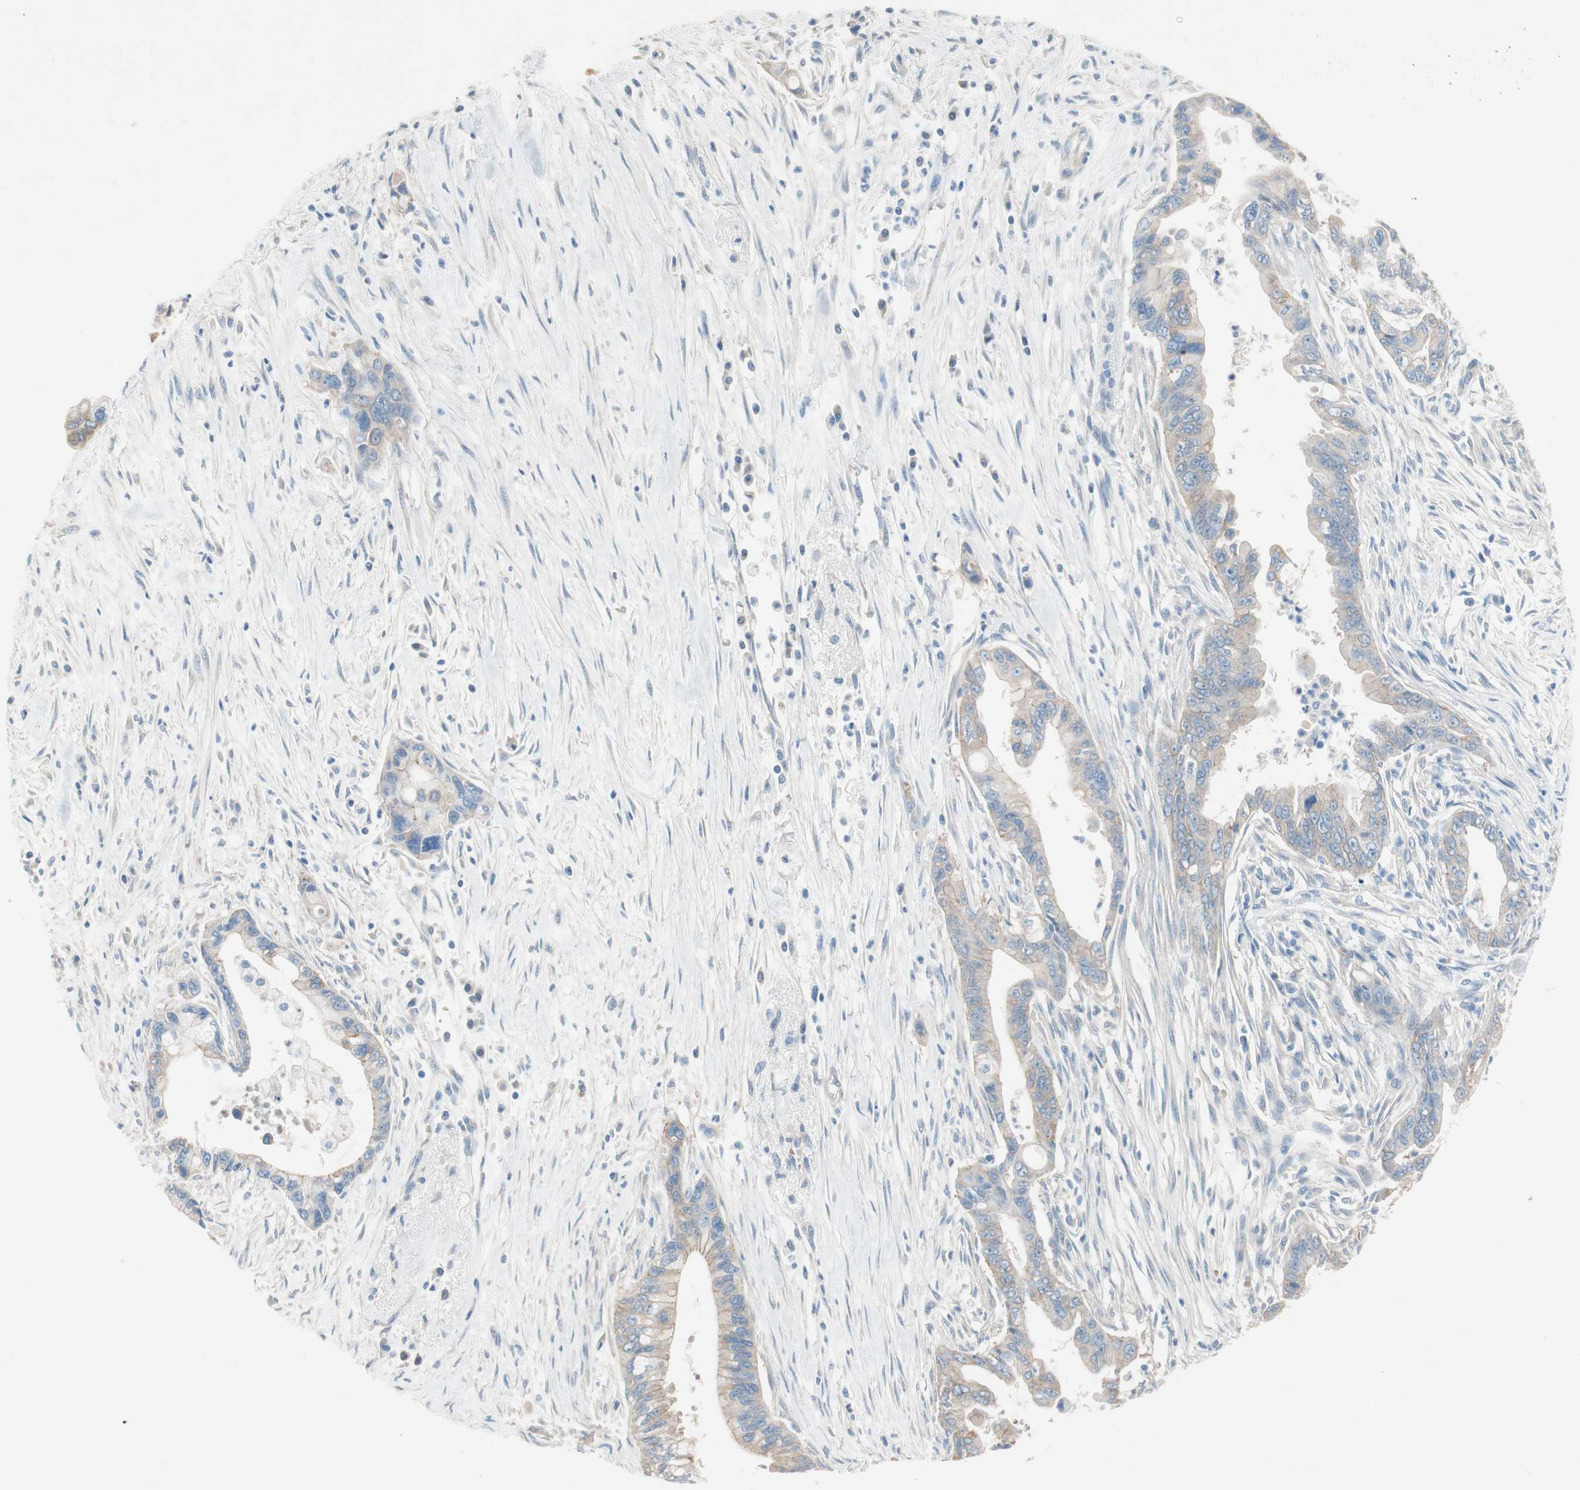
{"staining": {"intensity": "weak", "quantity": "<25%", "location": "cytoplasmic/membranous"}, "tissue": "pancreatic cancer", "cell_type": "Tumor cells", "image_type": "cancer", "snomed": [{"axis": "morphology", "description": "Adenocarcinoma, NOS"}, {"axis": "topography", "description": "Pancreas"}], "caption": "Micrograph shows no protein staining in tumor cells of pancreatic cancer tissue.", "gene": "GLUL", "patient": {"sex": "male", "age": 70}}